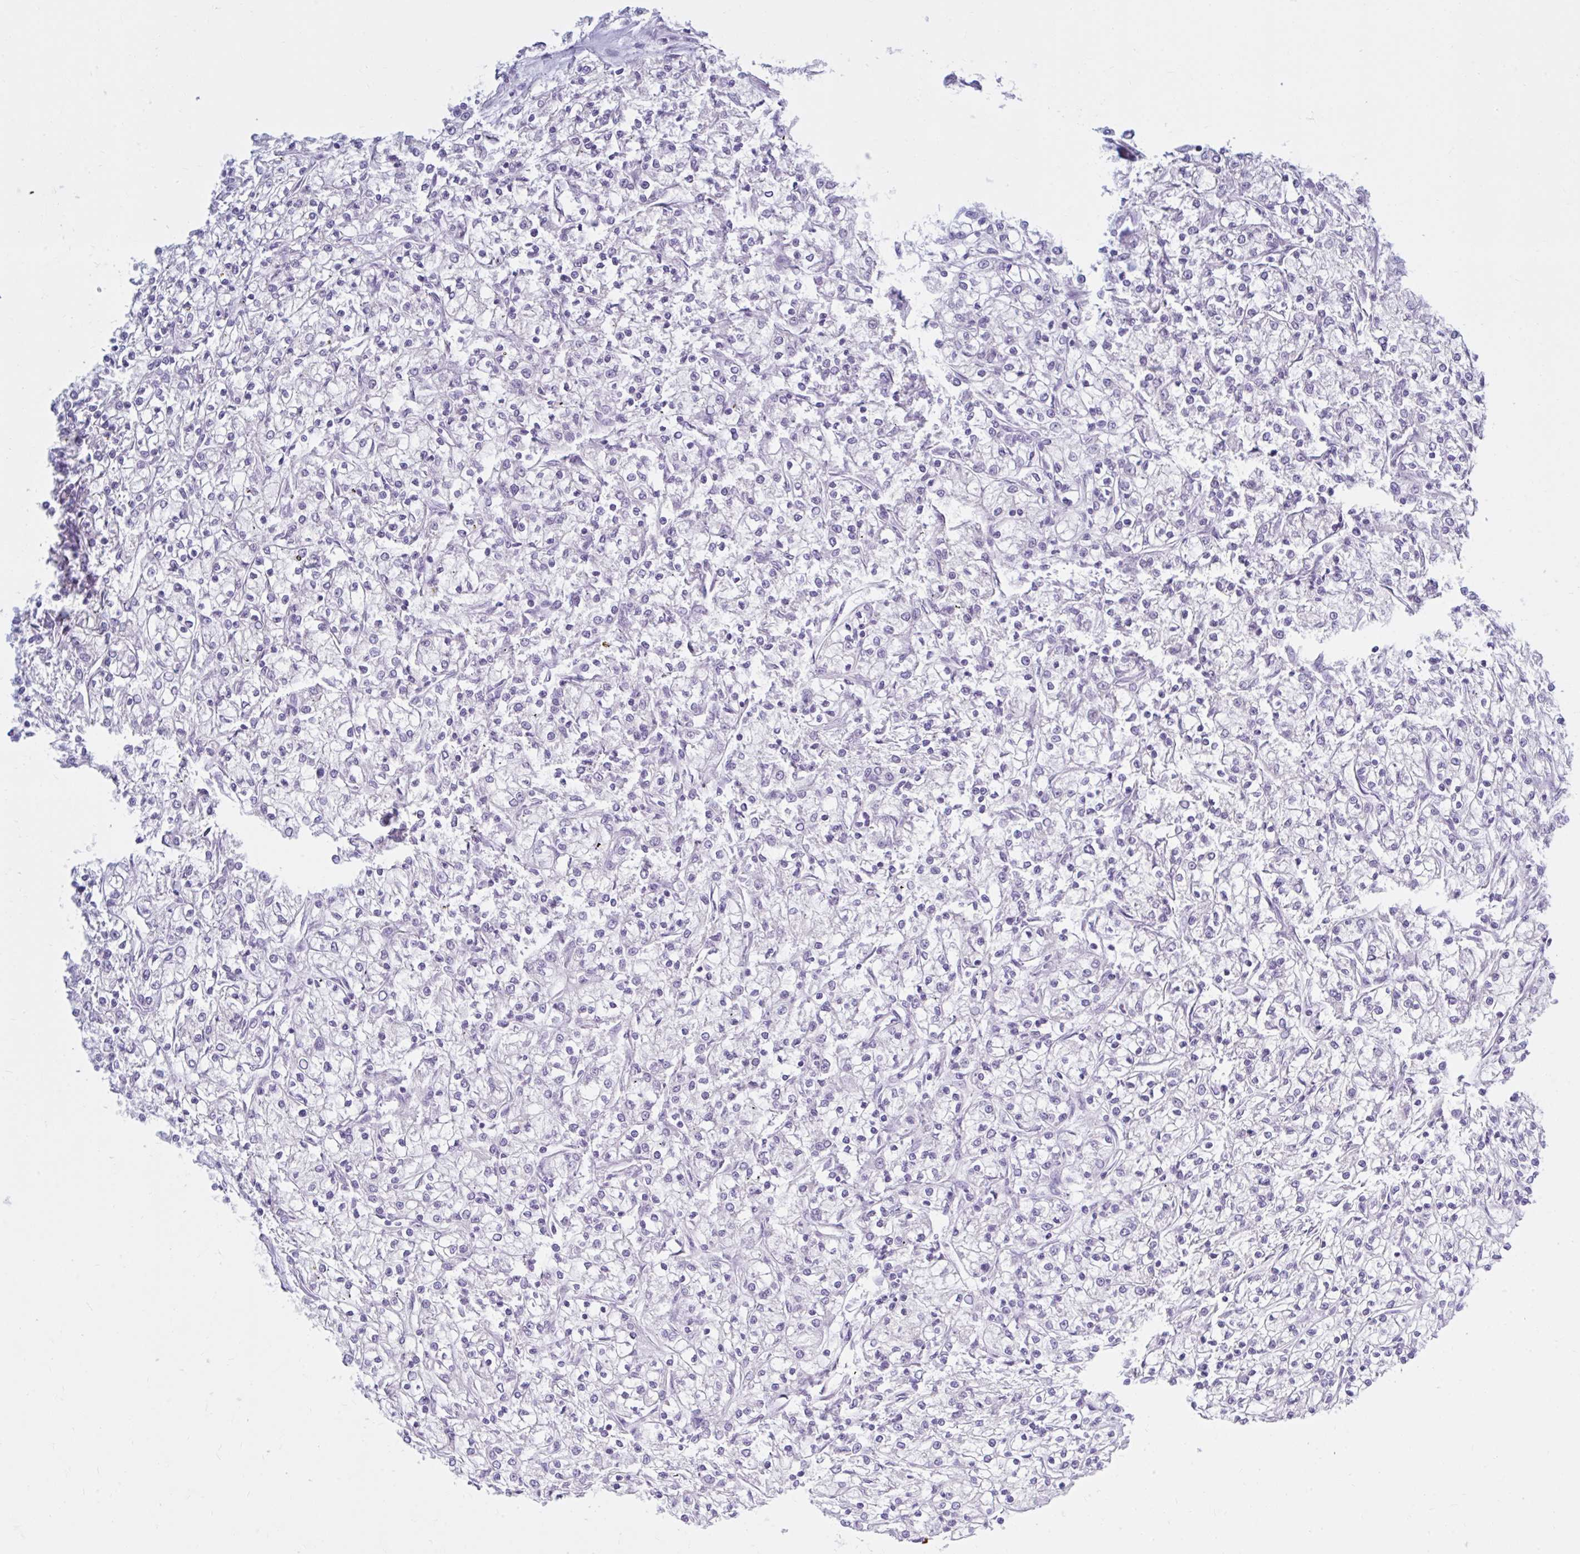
{"staining": {"intensity": "negative", "quantity": "none", "location": "none"}, "tissue": "renal cancer", "cell_type": "Tumor cells", "image_type": "cancer", "snomed": [{"axis": "morphology", "description": "Adenocarcinoma, NOS"}, {"axis": "topography", "description": "Kidney"}], "caption": "The immunohistochemistry (IHC) histopathology image has no significant staining in tumor cells of adenocarcinoma (renal) tissue. The staining is performed using DAB (3,3'-diaminobenzidine) brown chromogen with nuclei counter-stained in using hematoxylin.", "gene": "FAM153A", "patient": {"sex": "female", "age": 59}}